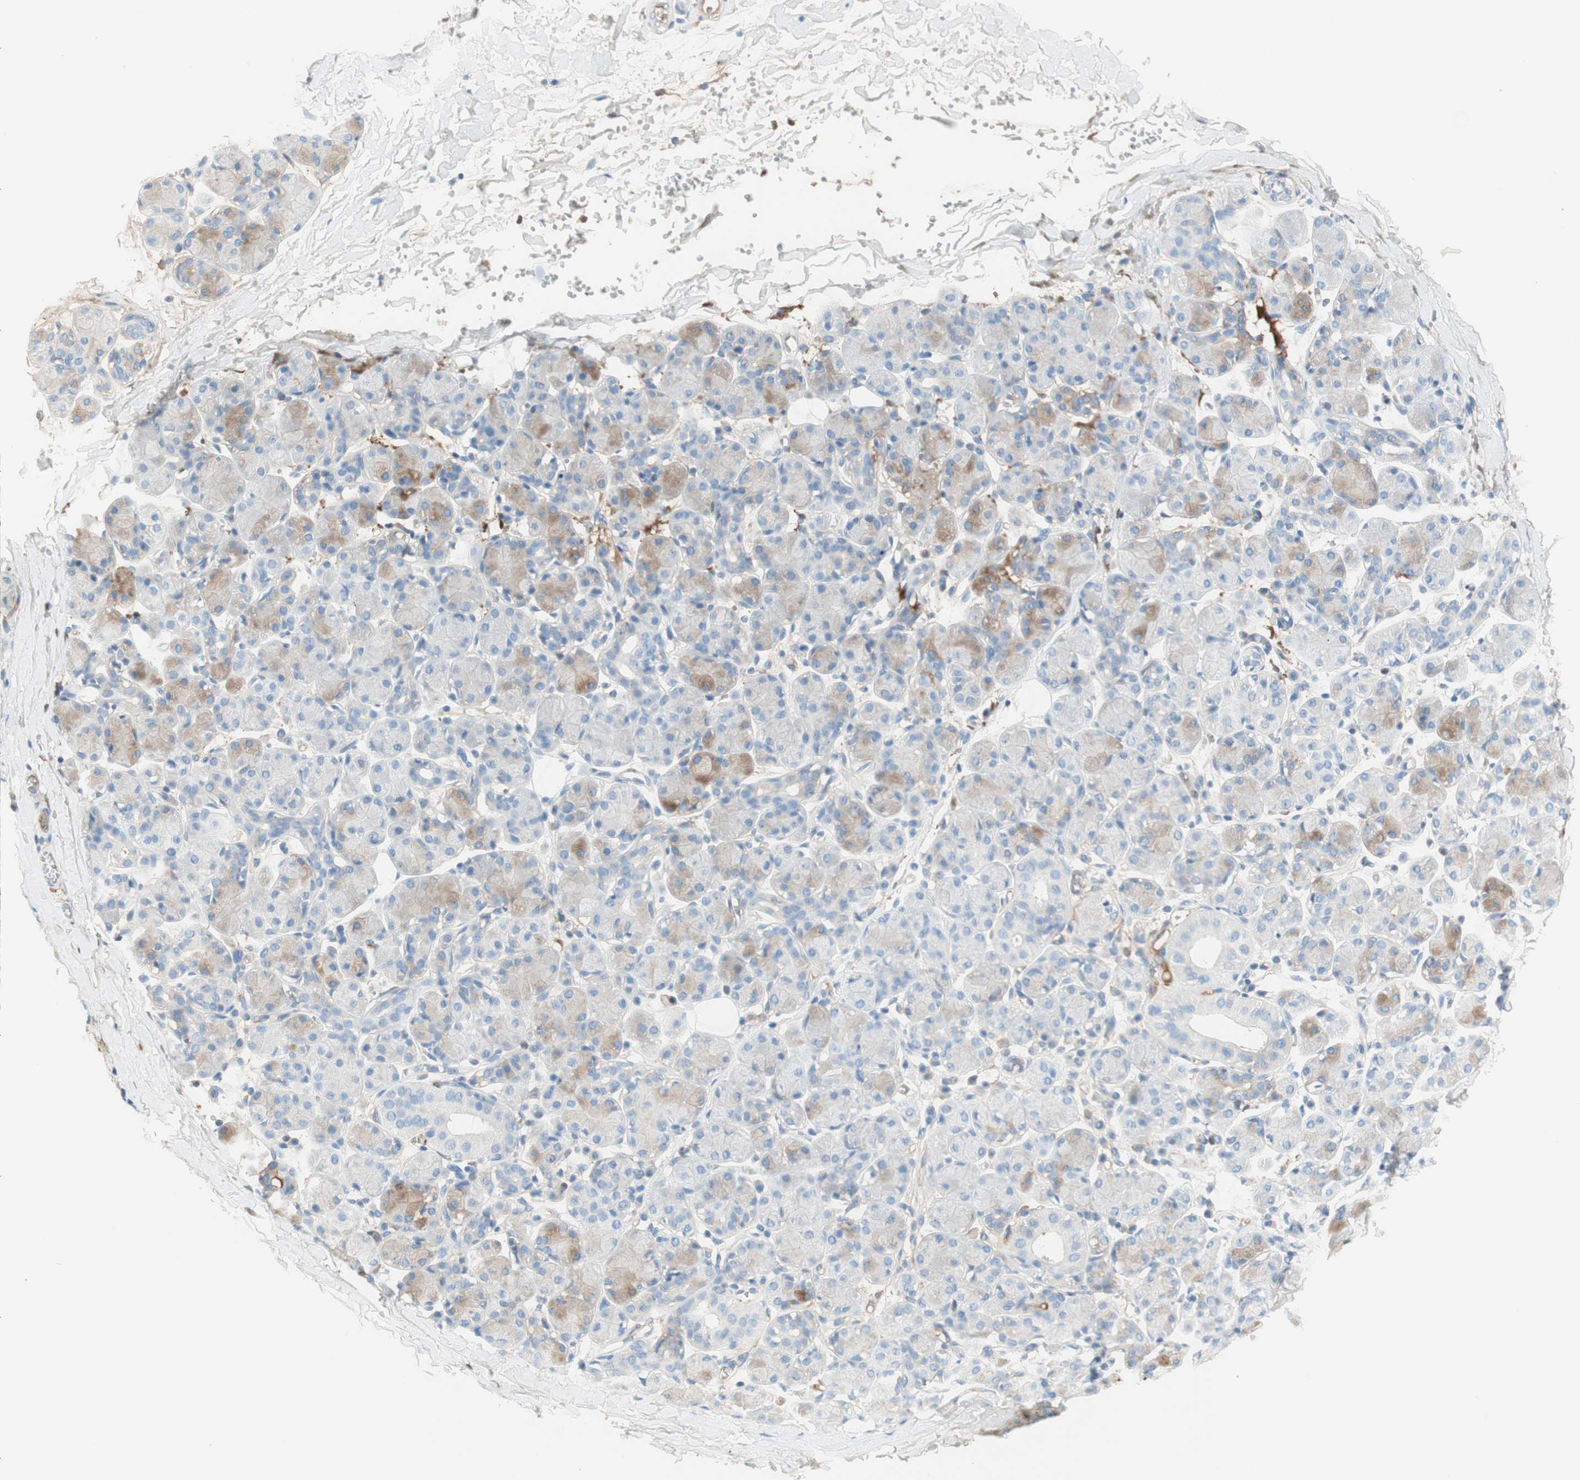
{"staining": {"intensity": "moderate", "quantity": "<25%", "location": "cytoplasmic/membranous"}, "tissue": "salivary gland", "cell_type": "Glandular cells", "image_type": "normal", "snomed": [{"axis": "morphology", "description": "Normal tissue, NOS"}, {"axis": "morphology", "description": "Inflammation, NOS"}, {"axis": "topography", "description": "Lymph node"}, {"axis": "topography", "description": "Salivary gland"}], "caption": "Approximately <25% of glandular cells in unremarkable salivary gland display moderate cytoplasmic/membranous protein positivity as visualized by brown immunohistochemical staining.", "gene": "KNG1", "patient": {"sex": "male", "age": 3}}